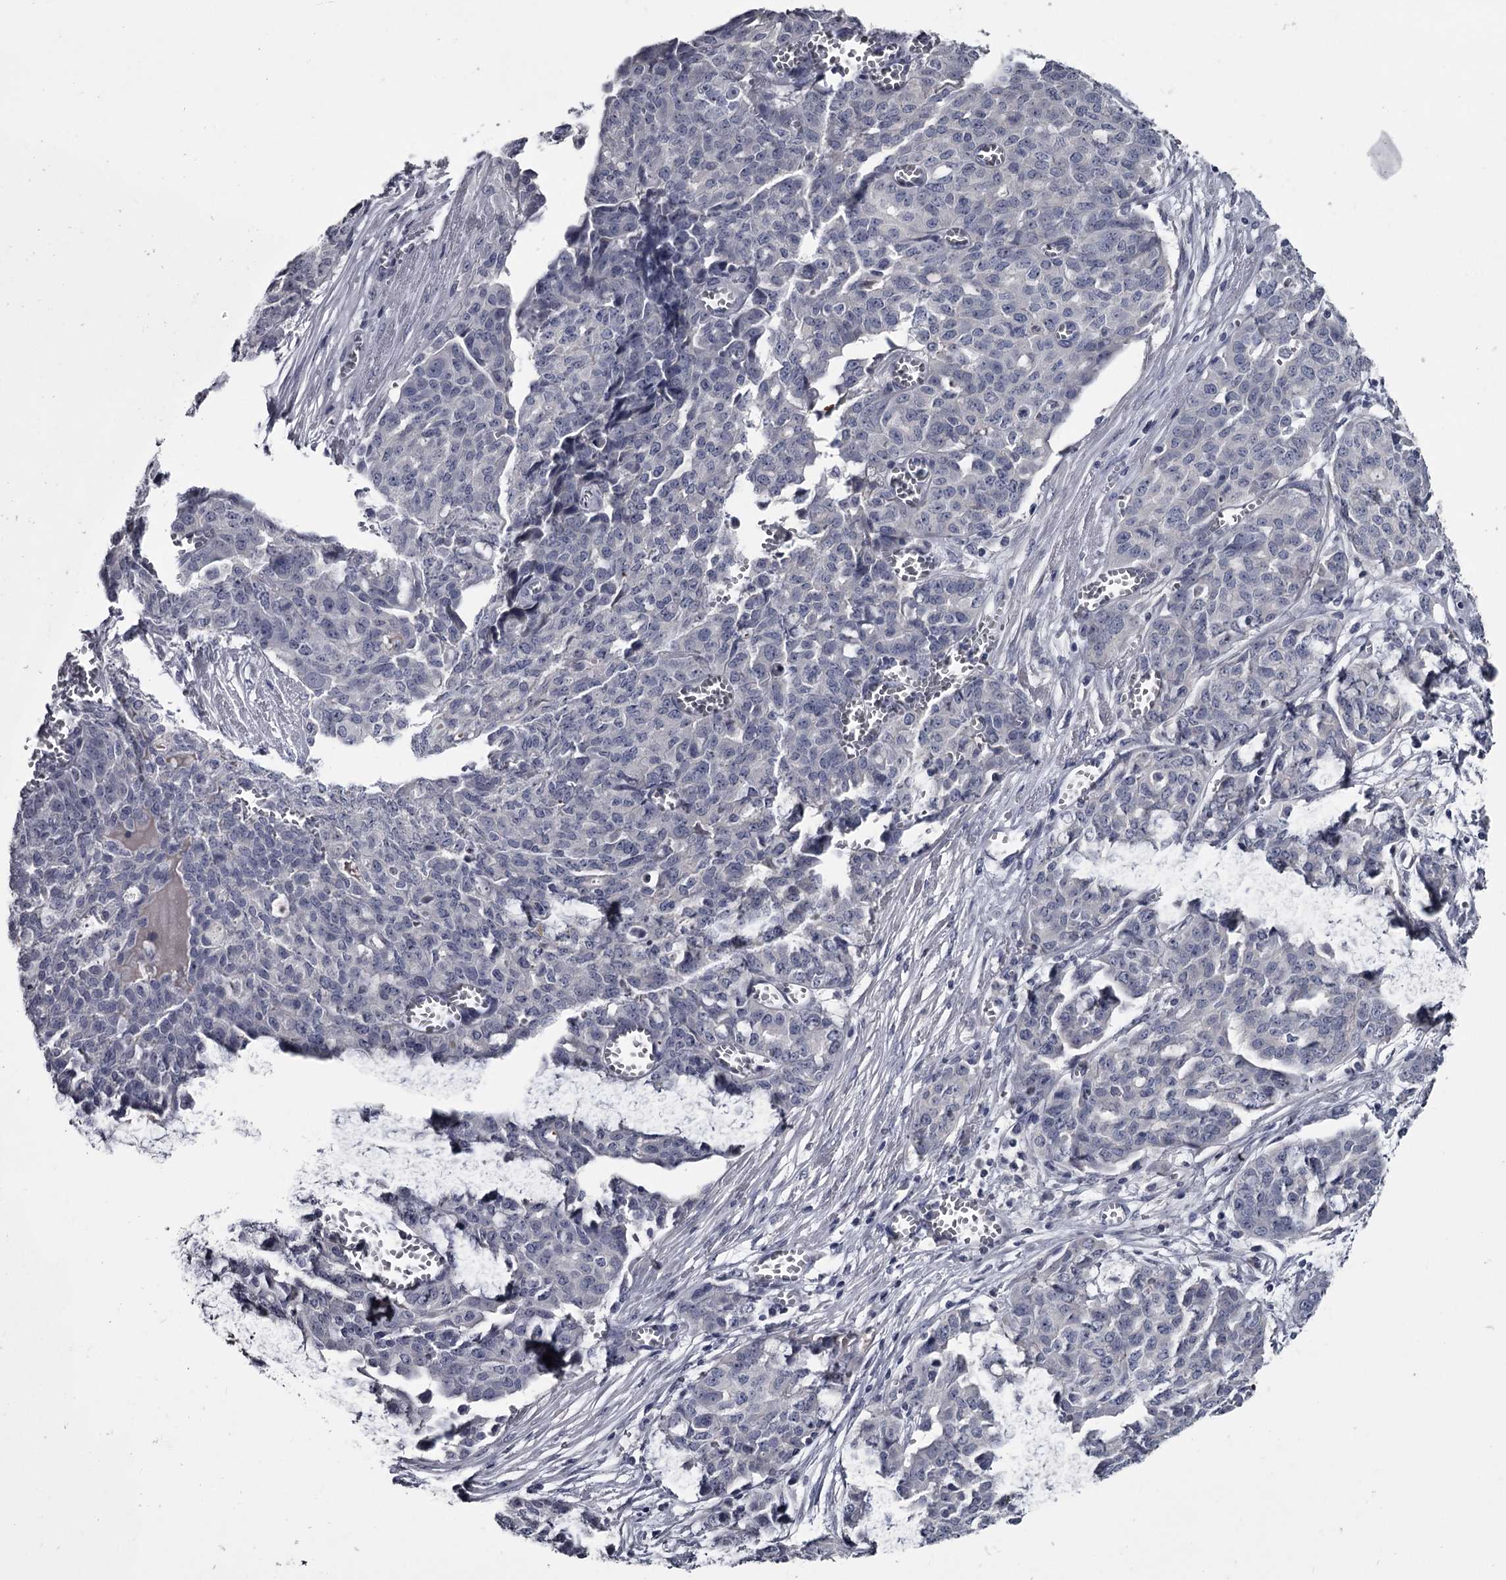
{"staining": {"intensity": "negative", "quantity": "none", "location": "none"}, "tissue": "ovarian cancer", "cell_type": "Tumor cells", "image_type": "cancer", "snomed": [{"axis": "morphology", "description": "Cystadenocarcinoma, serous, NOS"}, {"axis": "topography", "description": "Soft tissue"}, {"axis": "topography", "description": "Ovary"}], "caption": "Tumor cells are negative for brown protein staining in serous cystadenocarcinoma (ovarian).", "gene": "DAO", "patient": {"sex": "female", "age": 57}}